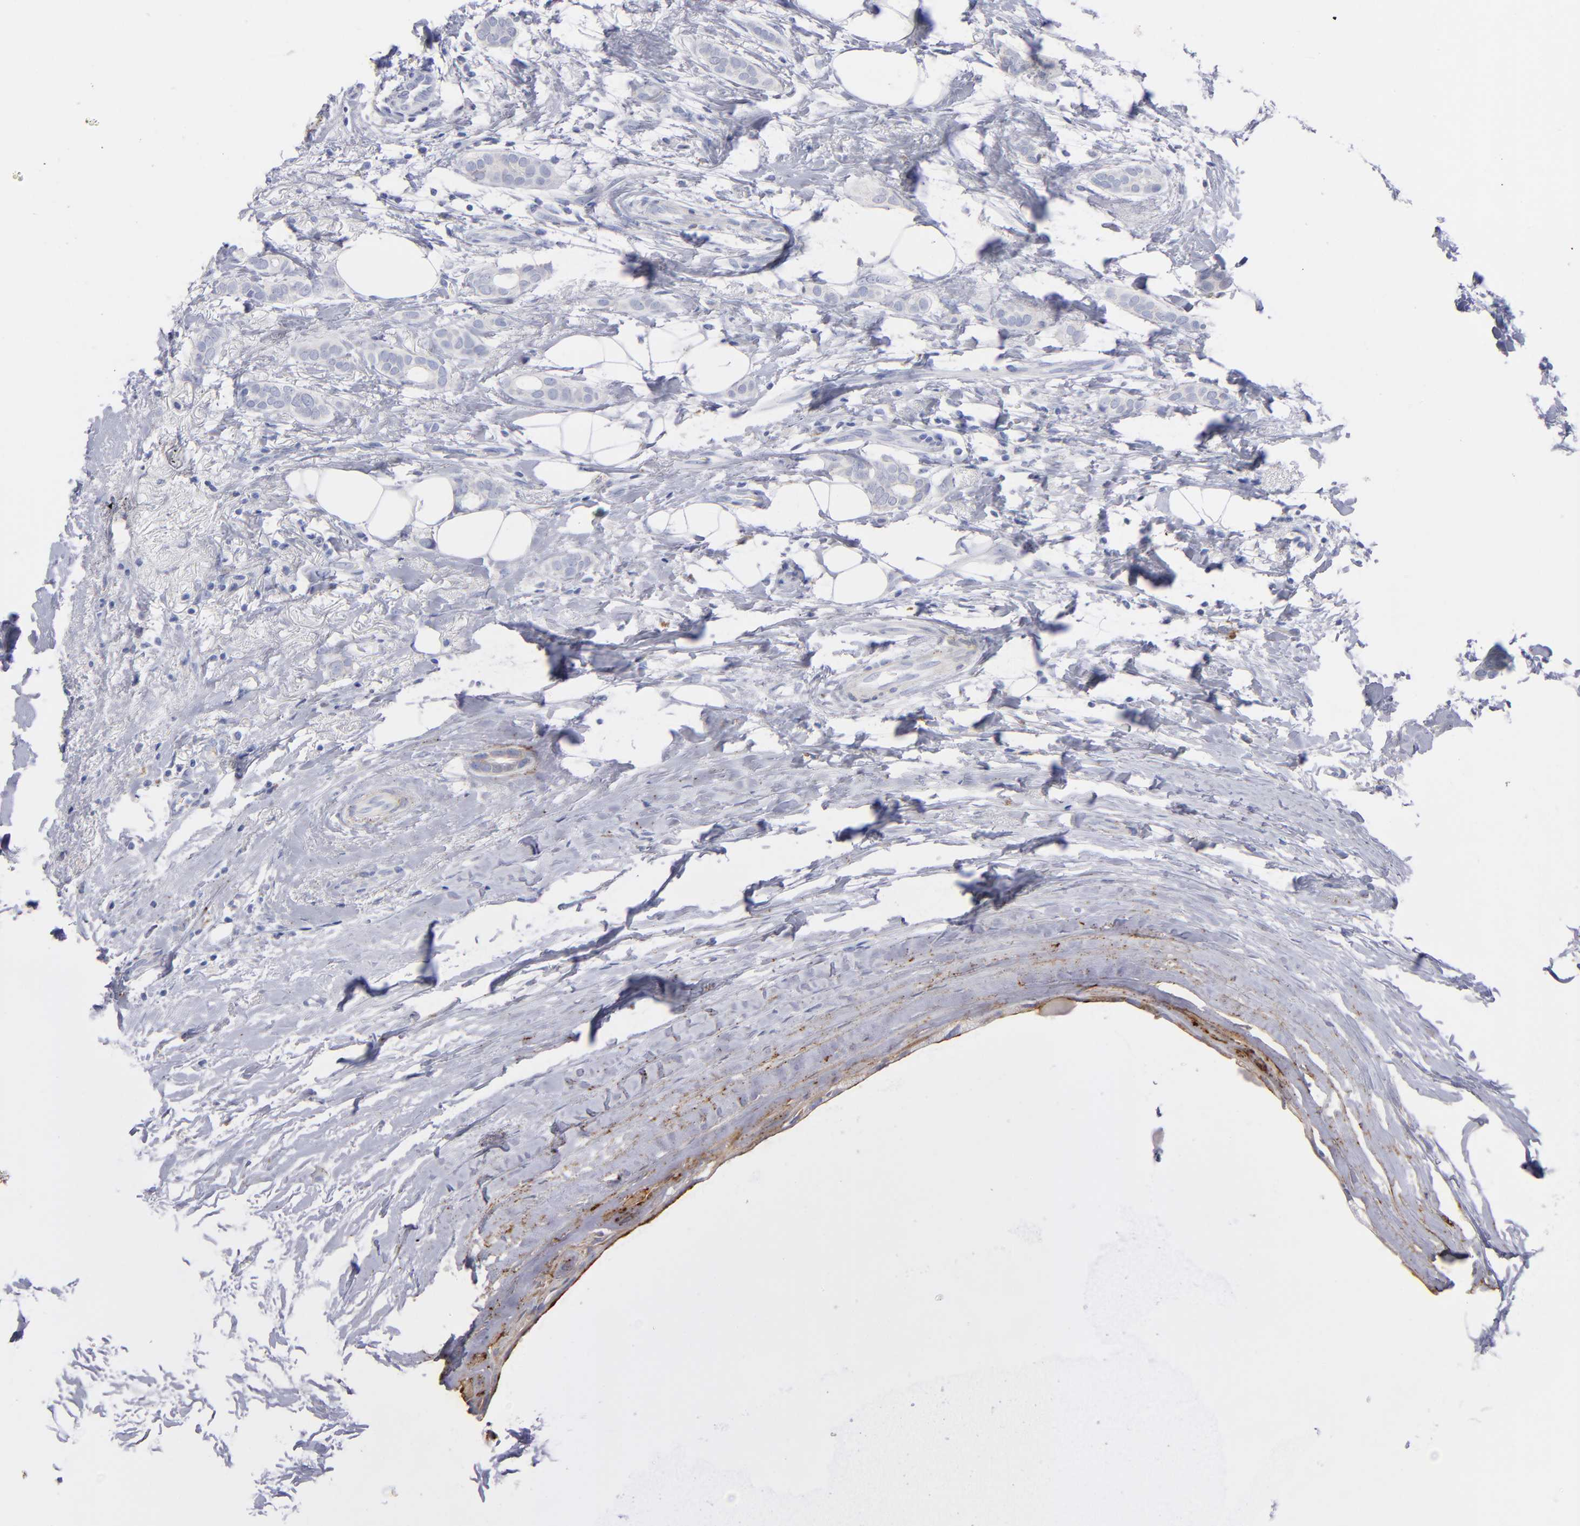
{"staining": {"intensity": "weak", "quantity": "<25%", "location": "cytoplasmic/membranous"}, "tissue": "breast cancer", "cell_type": "Tumor cells", "image_type": "cancer", "snomed": [{"axis": "morphology", "description": "Duct carcinoma"}, {"axis": "topography", "description": "Breast"}], "caption": "Human breast cancer stained for a protein using immunohistochemistry shows no staining in tumor cells.", "gene": "MFGE8", "patient": {"sex": "female", "age": 54}}